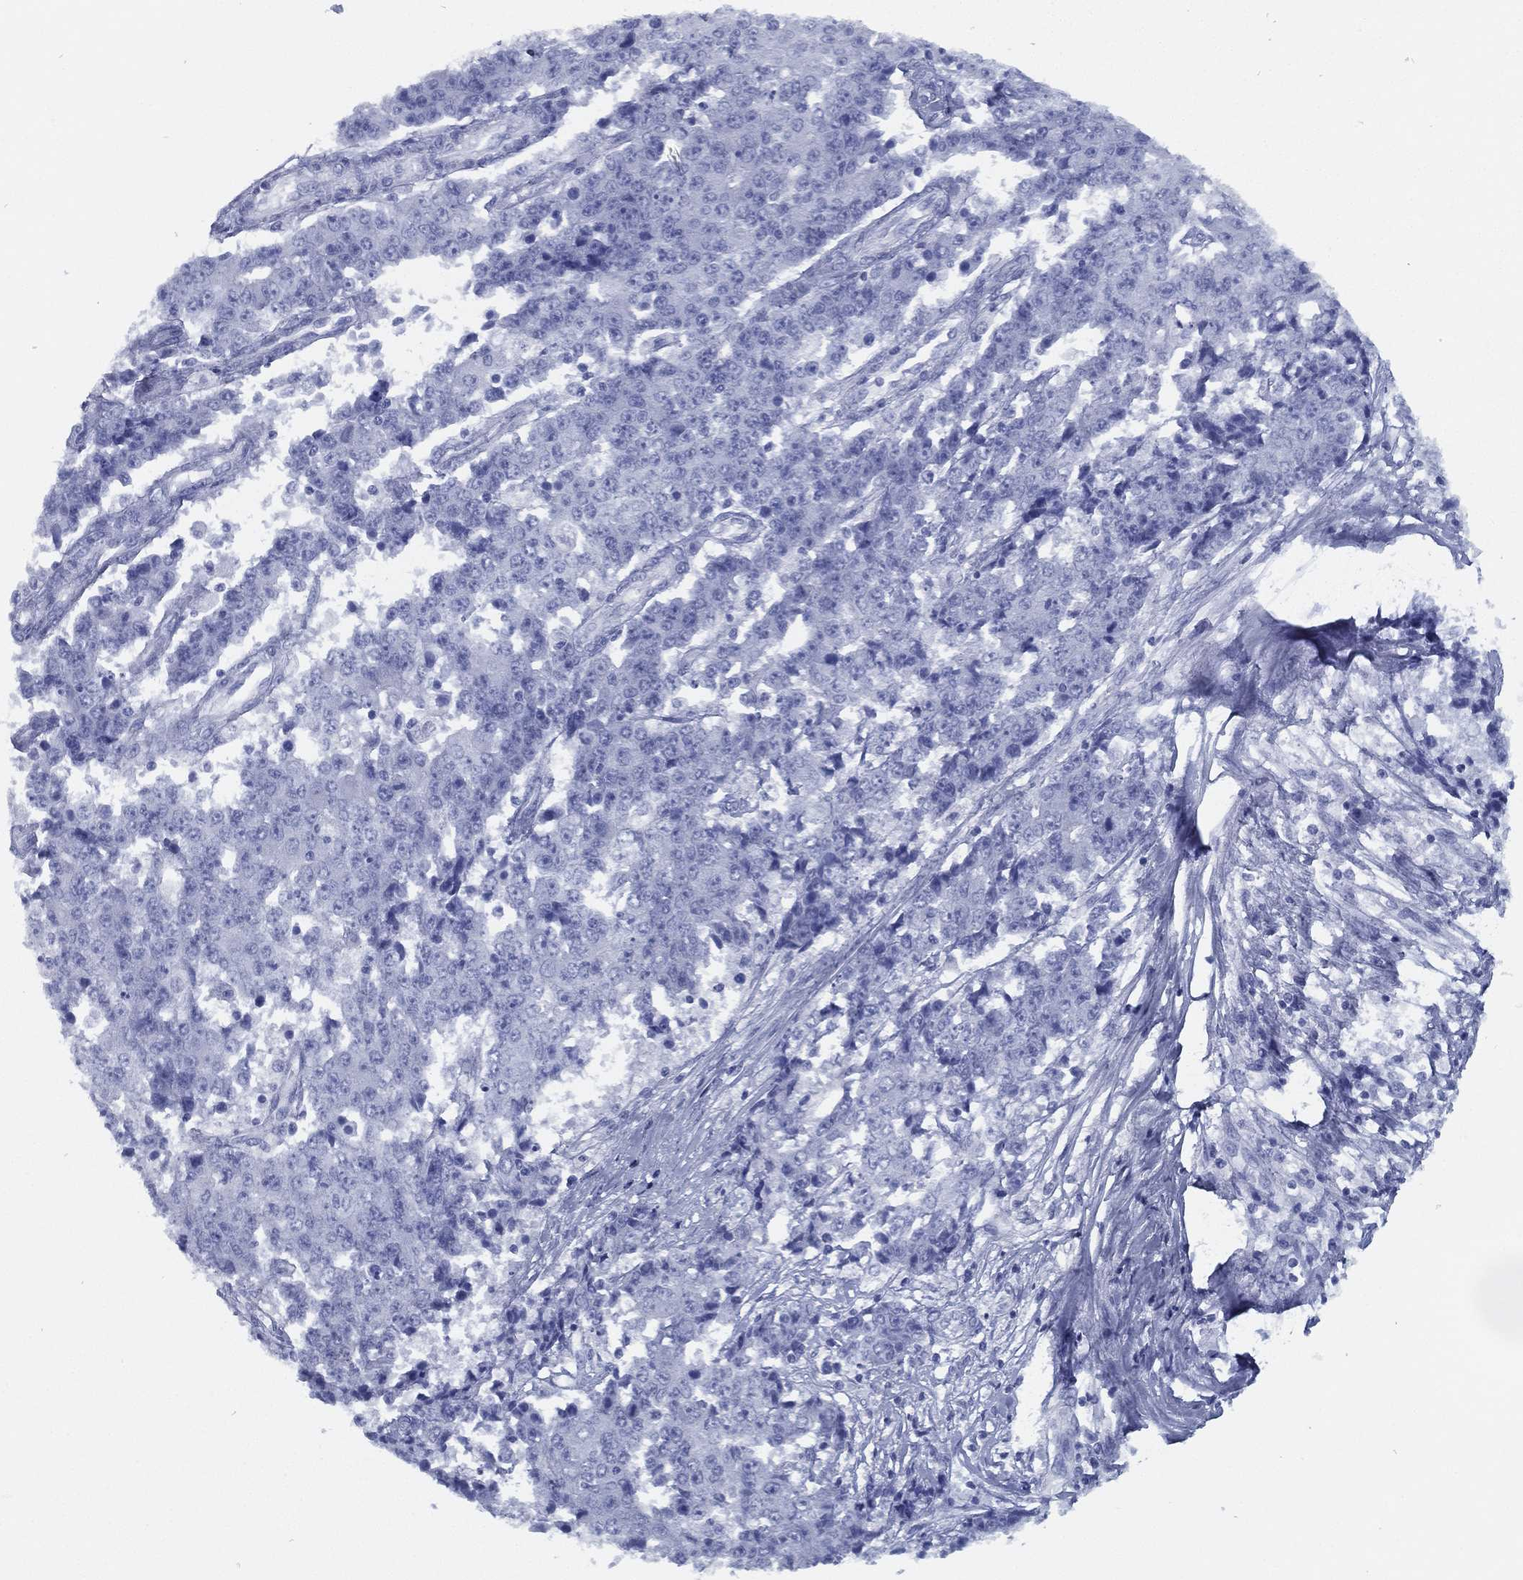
{"staining": {"intensity": "negative", "quantity": "none", "location": "none"}, "tissue": "ovarian cancer", "cell_type": "Tumor cells", "image_type": "cancer", "snomed": [{"axis": "morphology", "description": "Carcinoma, endometroid"}, {"axis": "topography", "description": "Ovary"}], "caption": "This is an immunohistochemistry micrograph of endometroid carcinoma (ovarian). There is no expression in tumor cells.", "gene": "TMEM252", "patient": {"sex": "female", "age": 42}}